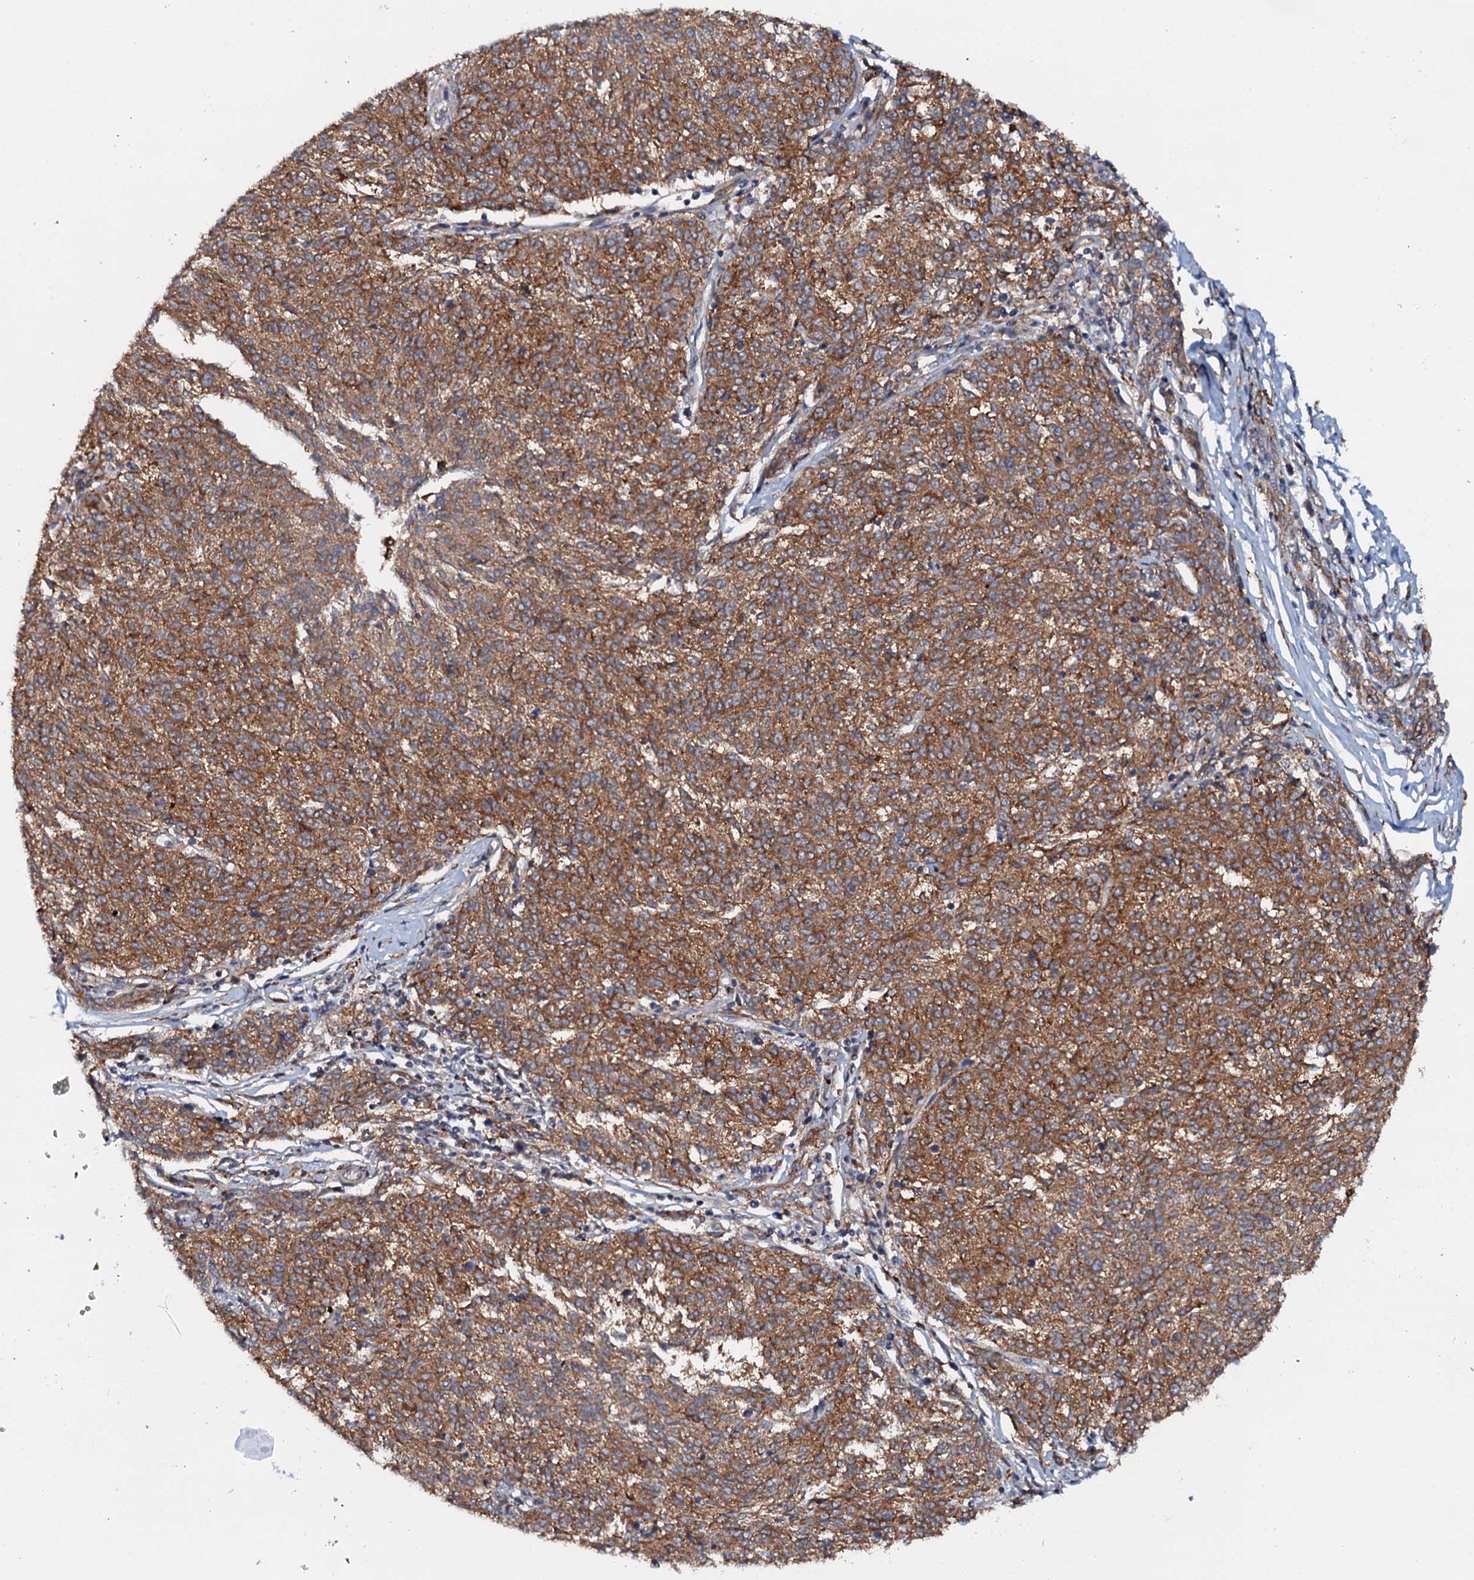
{"staining": {"intensity": "strong", "quantity": ">75%", "location": "cytoplasmic/membranous"}, "tissue": "melanoma", "cell_type": "Tumor cells", "image_type": "cancer", "snomed": [{"axis": "morphology", "description": "Malignant melanoma, NOS"}, {"axis": "topography", "description": "Skin"}], "caption": "A photomicrograph of melanoma stained for a protein displays strong cytoplasmic/membranous brown staining in tumor cells. (IHC, brightfield microscopy, high magnification).", "gene": "VAMP8", "patient": {"sex": "female", "age": 72}}